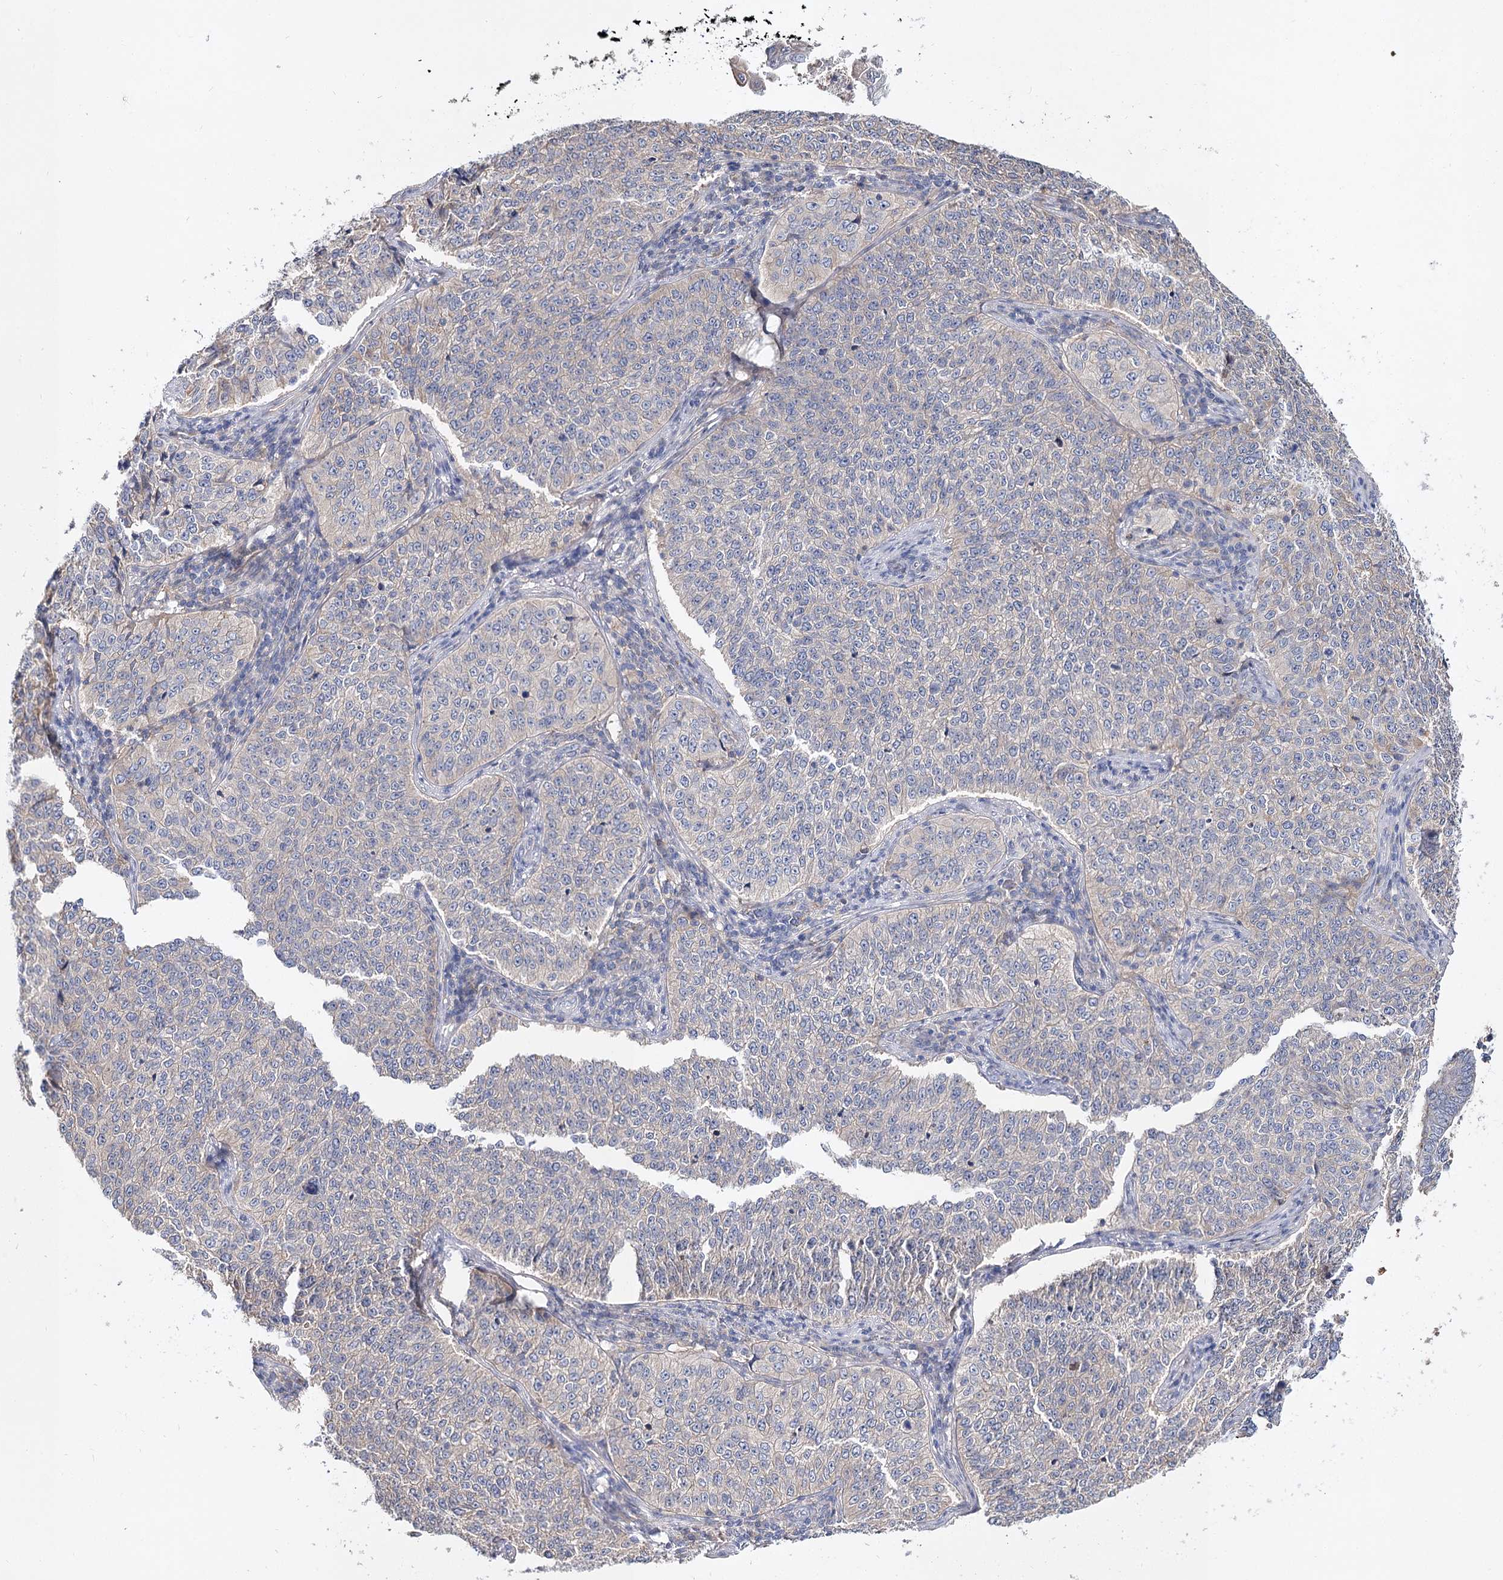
{"staining": {"intensity": "negative", "quantity": "none", "location": "none"}, "tissue": "cervical cancer", "cell_type": "Tumor cells", "image_type": "cancer", "snomed": [{"axis": "morphology", "description": "Squamous cell carcinoma, NOS"}, {"axis": "topography", "description": "Cervix"}], "caption": "Human cervical squamous cell carcinoma stained for a protein using IHC shows no staining in tumor cells.", "gene": "UGP2", "patient": {"sex": "female", "age": 35}}